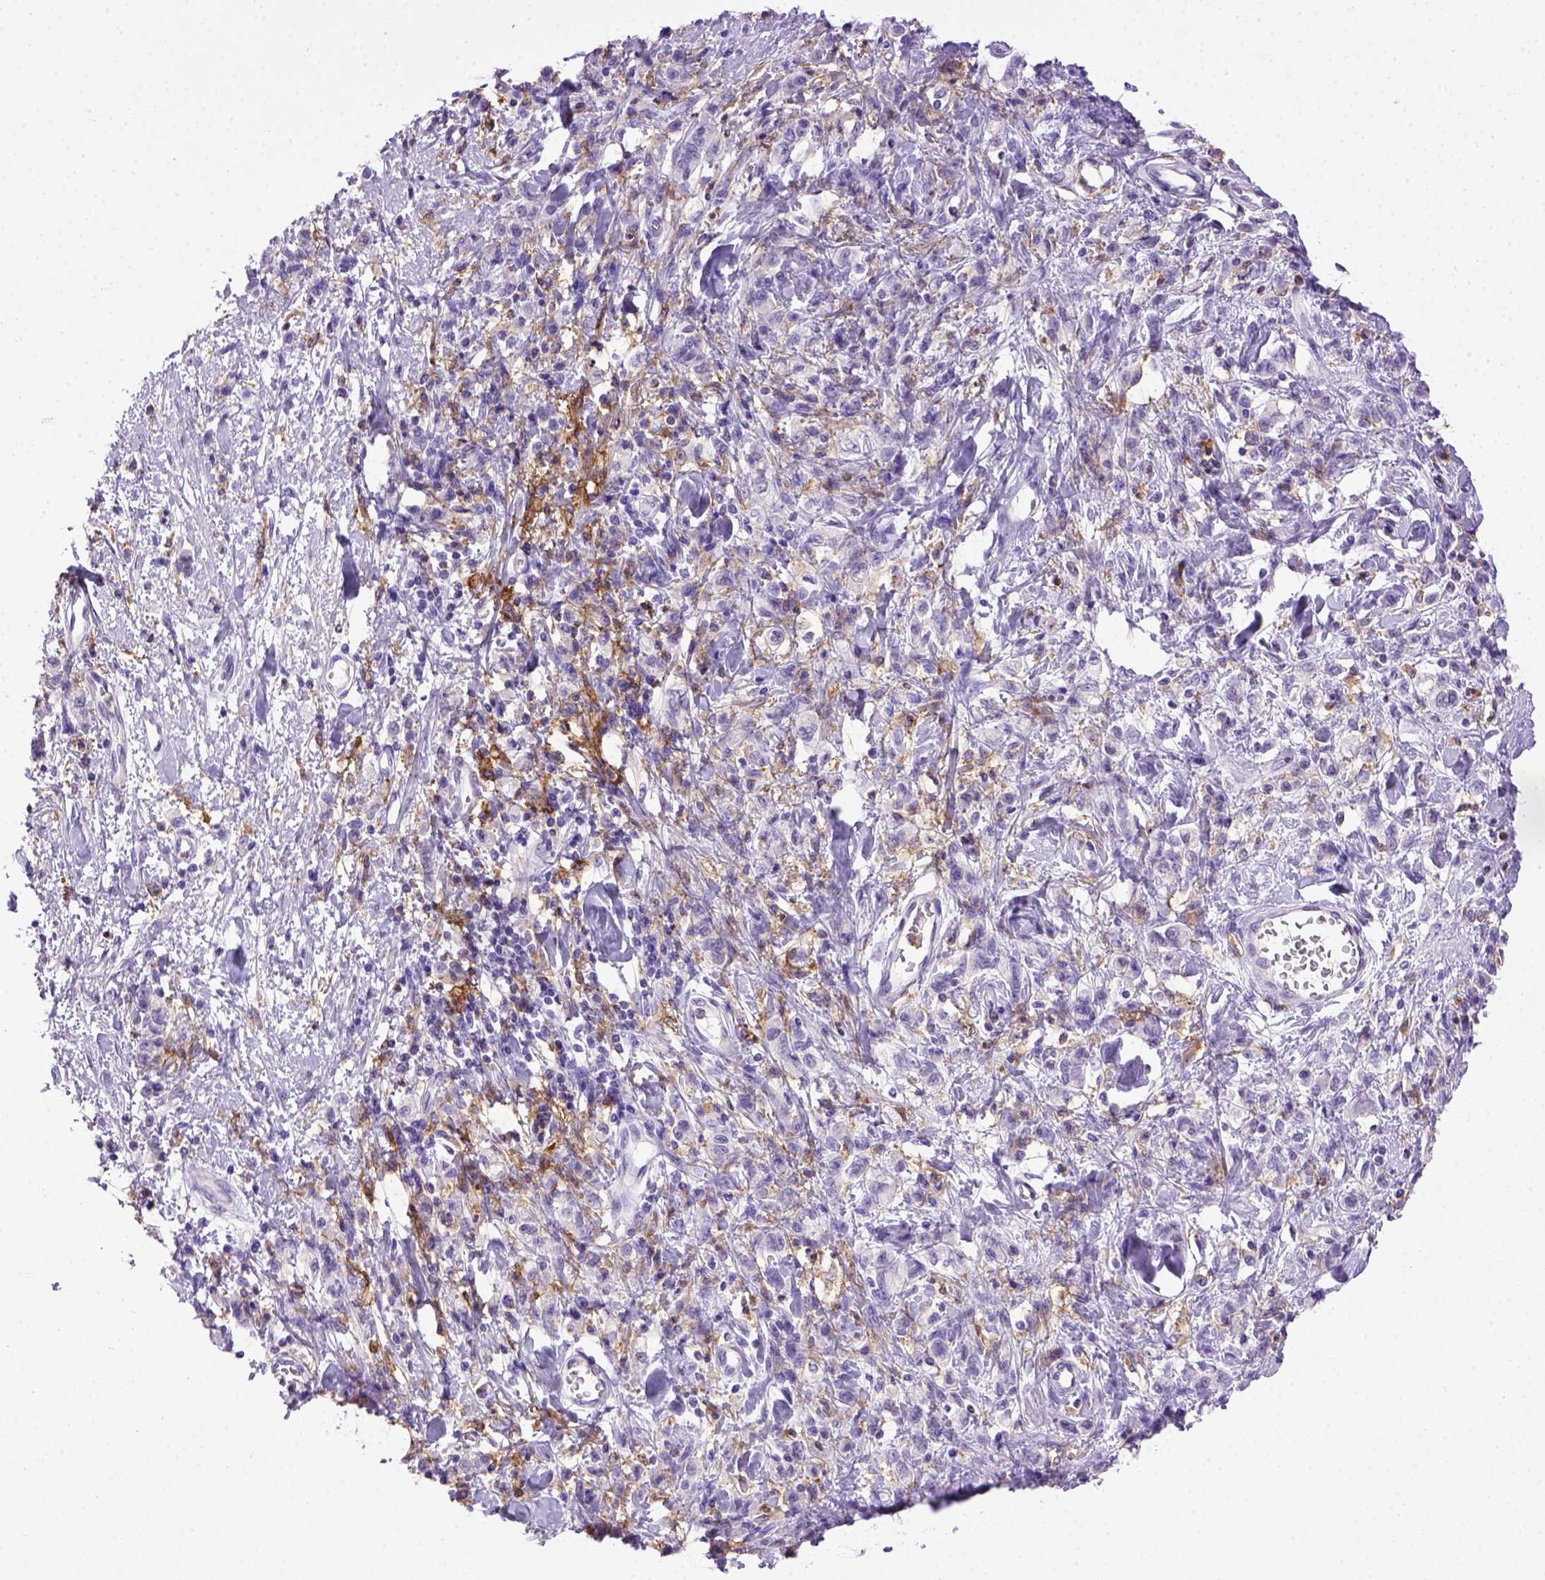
{"staining": {"intensity": "negative", "quantity": "none", "location": "none"}, "tissue": "stomach cancer", "cell_type": "Tumor cells", "image_type": "cancer", "snomed": [{"axis": "morphology", "description": "Adenocarcinoma, NOS"}, {"axis": "topography", "description": "Stomach"}], "caption": "Adenocarcinoma (stomach) was stained to show a protein in brown. There is no significant staining in tumor cells.", "gene": "ITGAX", "patient": {"sex": "male", "age": 77}}